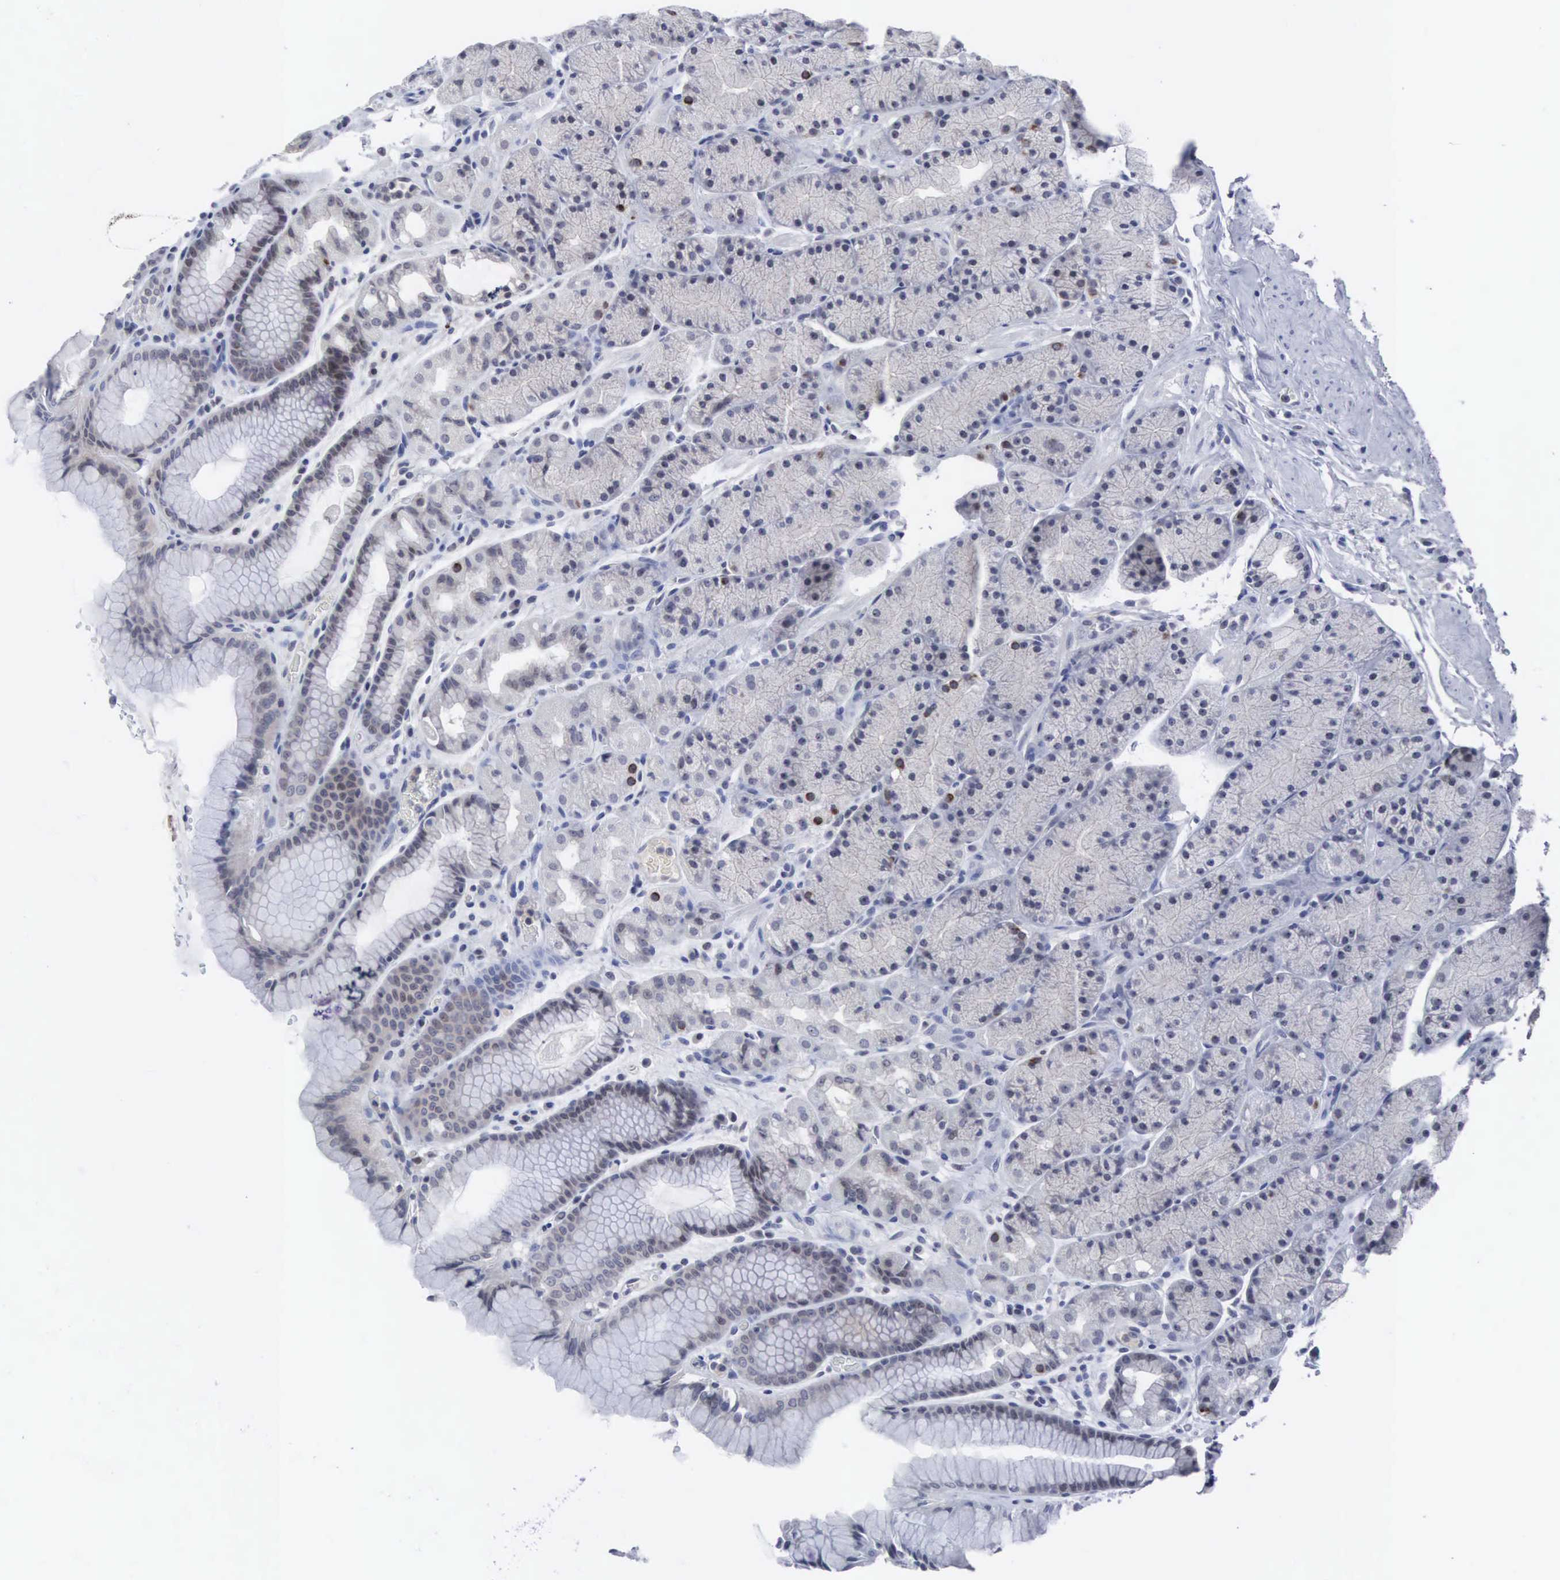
{"staining": {"intensity": "moderate", "quantity": "<25%", "location": "cytoplasmic/membranous"}, "tissue": "stomach", "cell_type": "Glandular cells", "image_type": "normal", "snomed": [{"axis": "morphology", "description": "Normal tissue, NOS"}, {"axis": "topography", "description": "Stomach, upper"}], "caption": "Brown immunohistochemical staining in unremarkable human stomach demonstrates moderate cytoplasmic/membranous staining in approximately <25% of glandular cells. The staining was performed using DAB (3,3'-diaminobenzidine) to visualize the protein expression in brown, while the nuclei were stained in blue with hematoxylin (Magnification: 20x).", "gene": "ACOT4", "patient": {"sex": "male", "age": 72}}